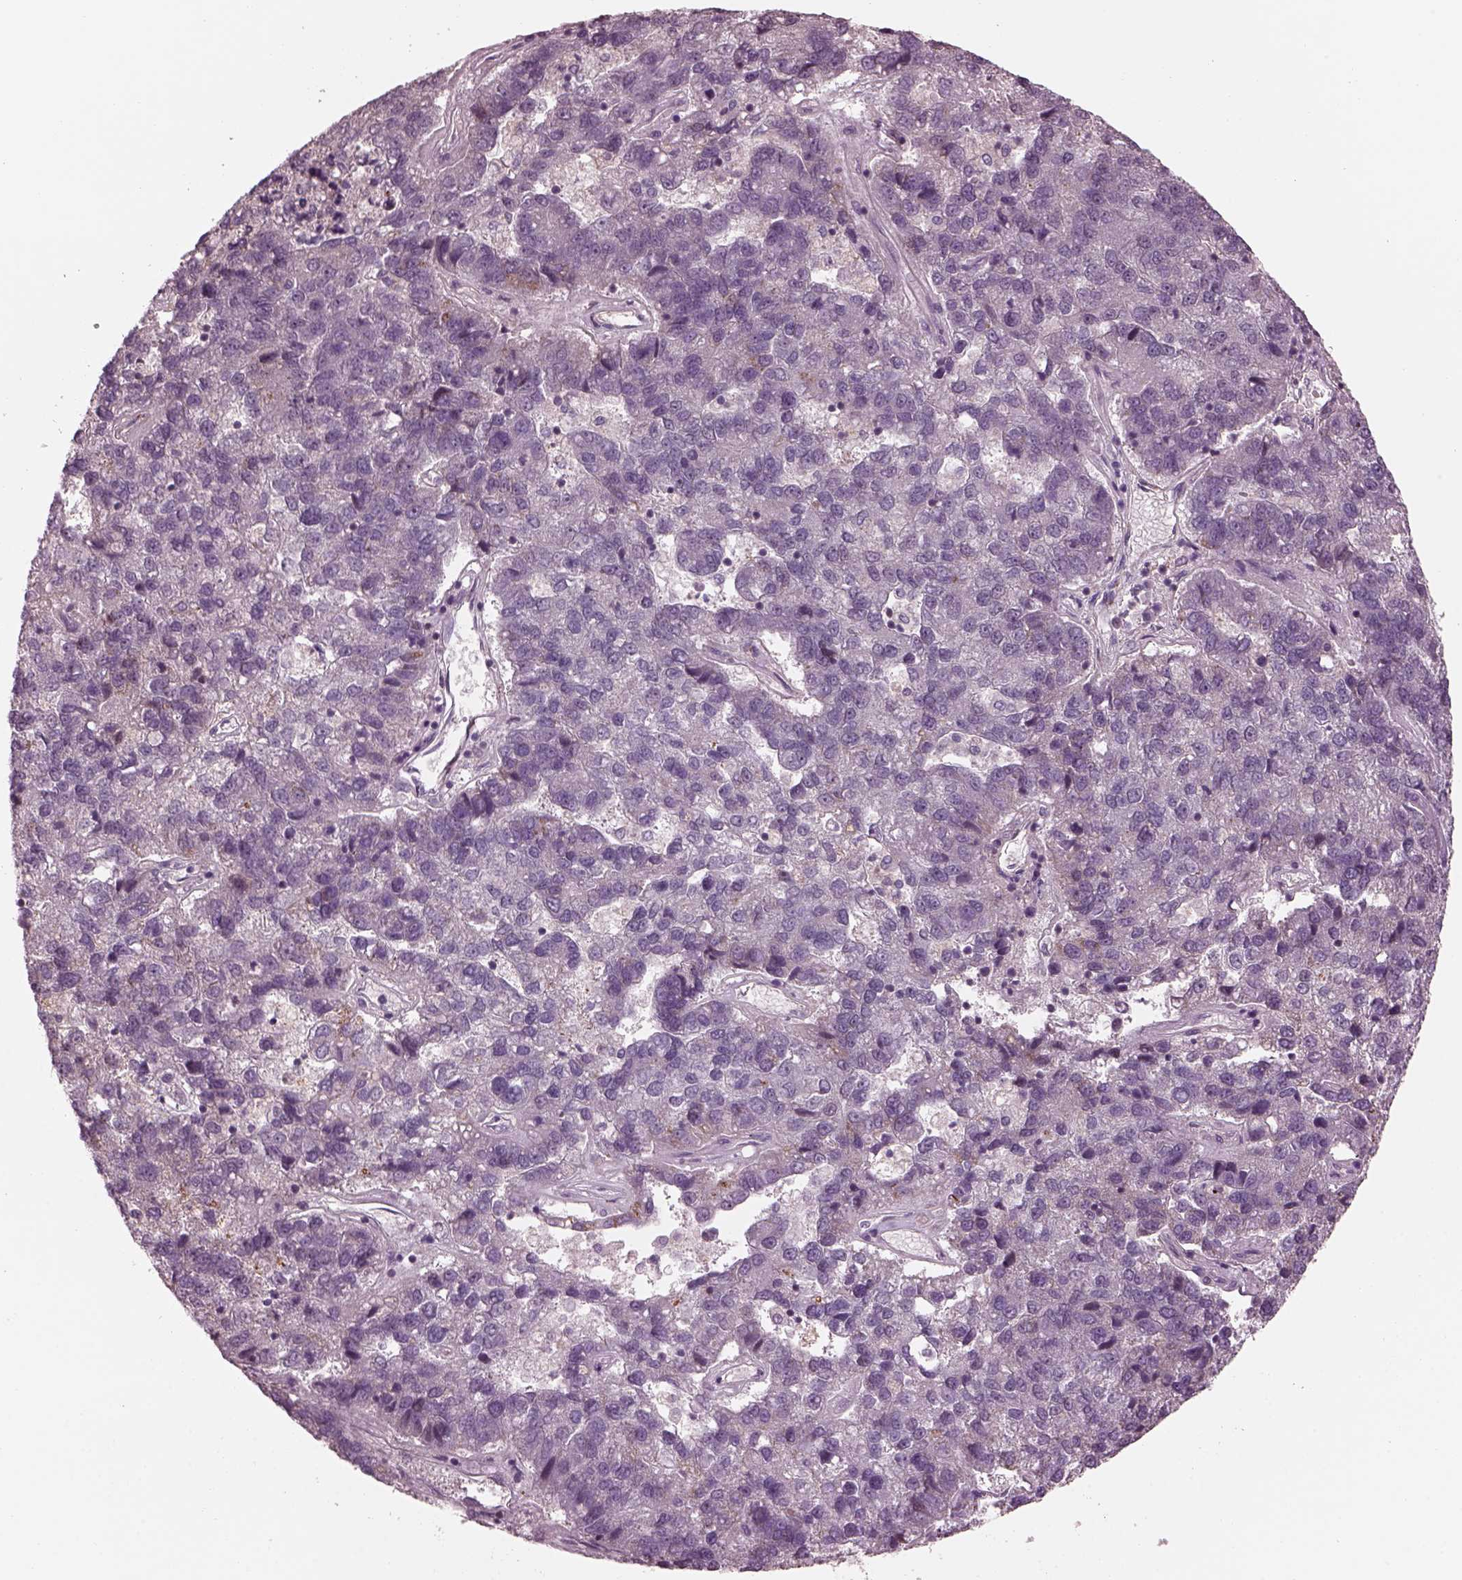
{"staining": {"intensity": "negative", "quantity": "none", "location": "none"}, "tissue": "pancreatic cancer", "cell_type": "Tumor cells", "image_type": "cancer", "snomed": [{"axis": "morphology", "description": "Adenocarcinoma, NOS"}, {"axis": "topography", "description": "Pancreas"}], "caption": "Immunohistochemistry of pancreatic cancer (adenocarcinoma) exhibits no positivity in tumor cells. Nuclei are stained in blue.", "gene": "SRI", "patient": {"sex": "female", "age": 61}}